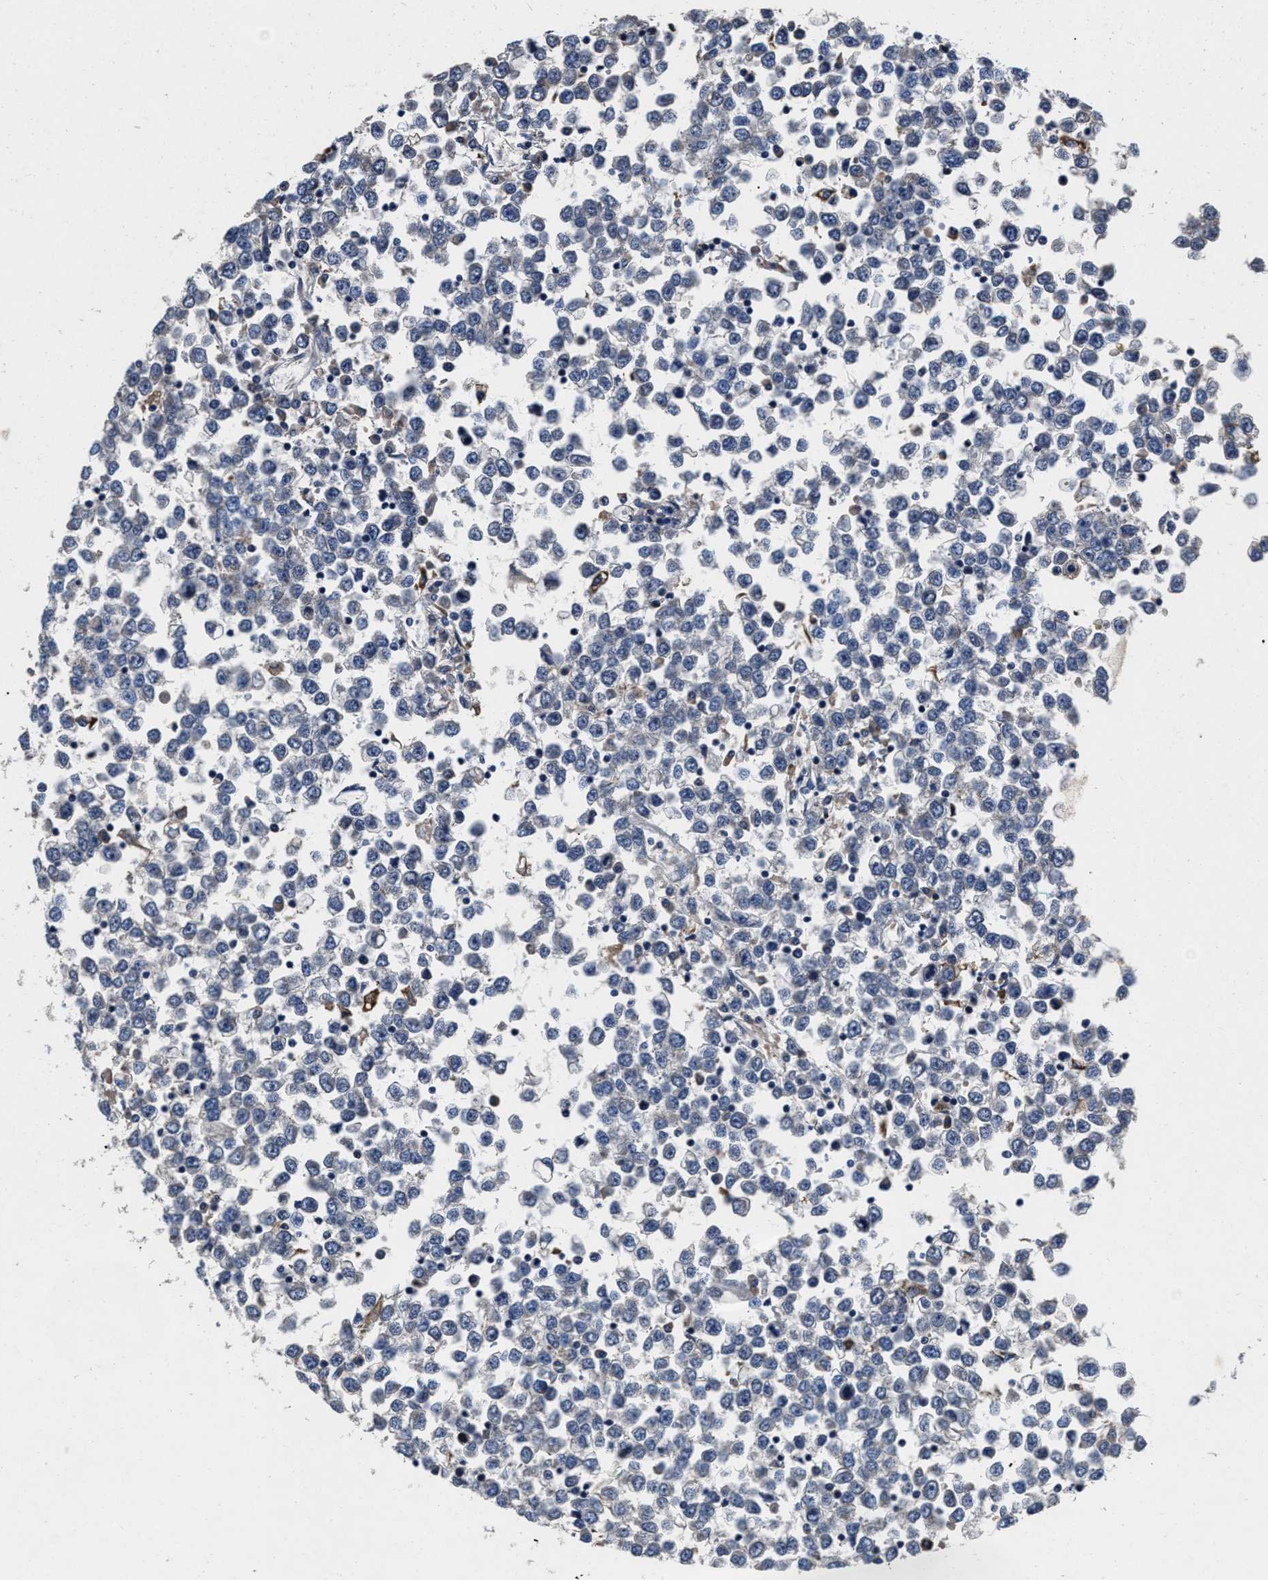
{"staining": {"intensity": "negative", "quantity": "none", "location": "none"}, "tissue": "testis cancer", "cell_type": "Tumor cells", "image_type": "cancer", "snomed": [{"axis": "morphology", "description": "Seminoma, NOS"}, {"axis": "topography", "description": "Testis"}], "caption": "Tumor cells are negative for brown protein staining in seminoma (testis). (Stains: DAB (3,3'-diaminobenzidine) immunohistochemistry with hematoxylin counter stain, Microscopy: brightfield microscopy at high magnification).", "gene": "SLC12A2", "patient": {"sex": "male", "age": 65}}